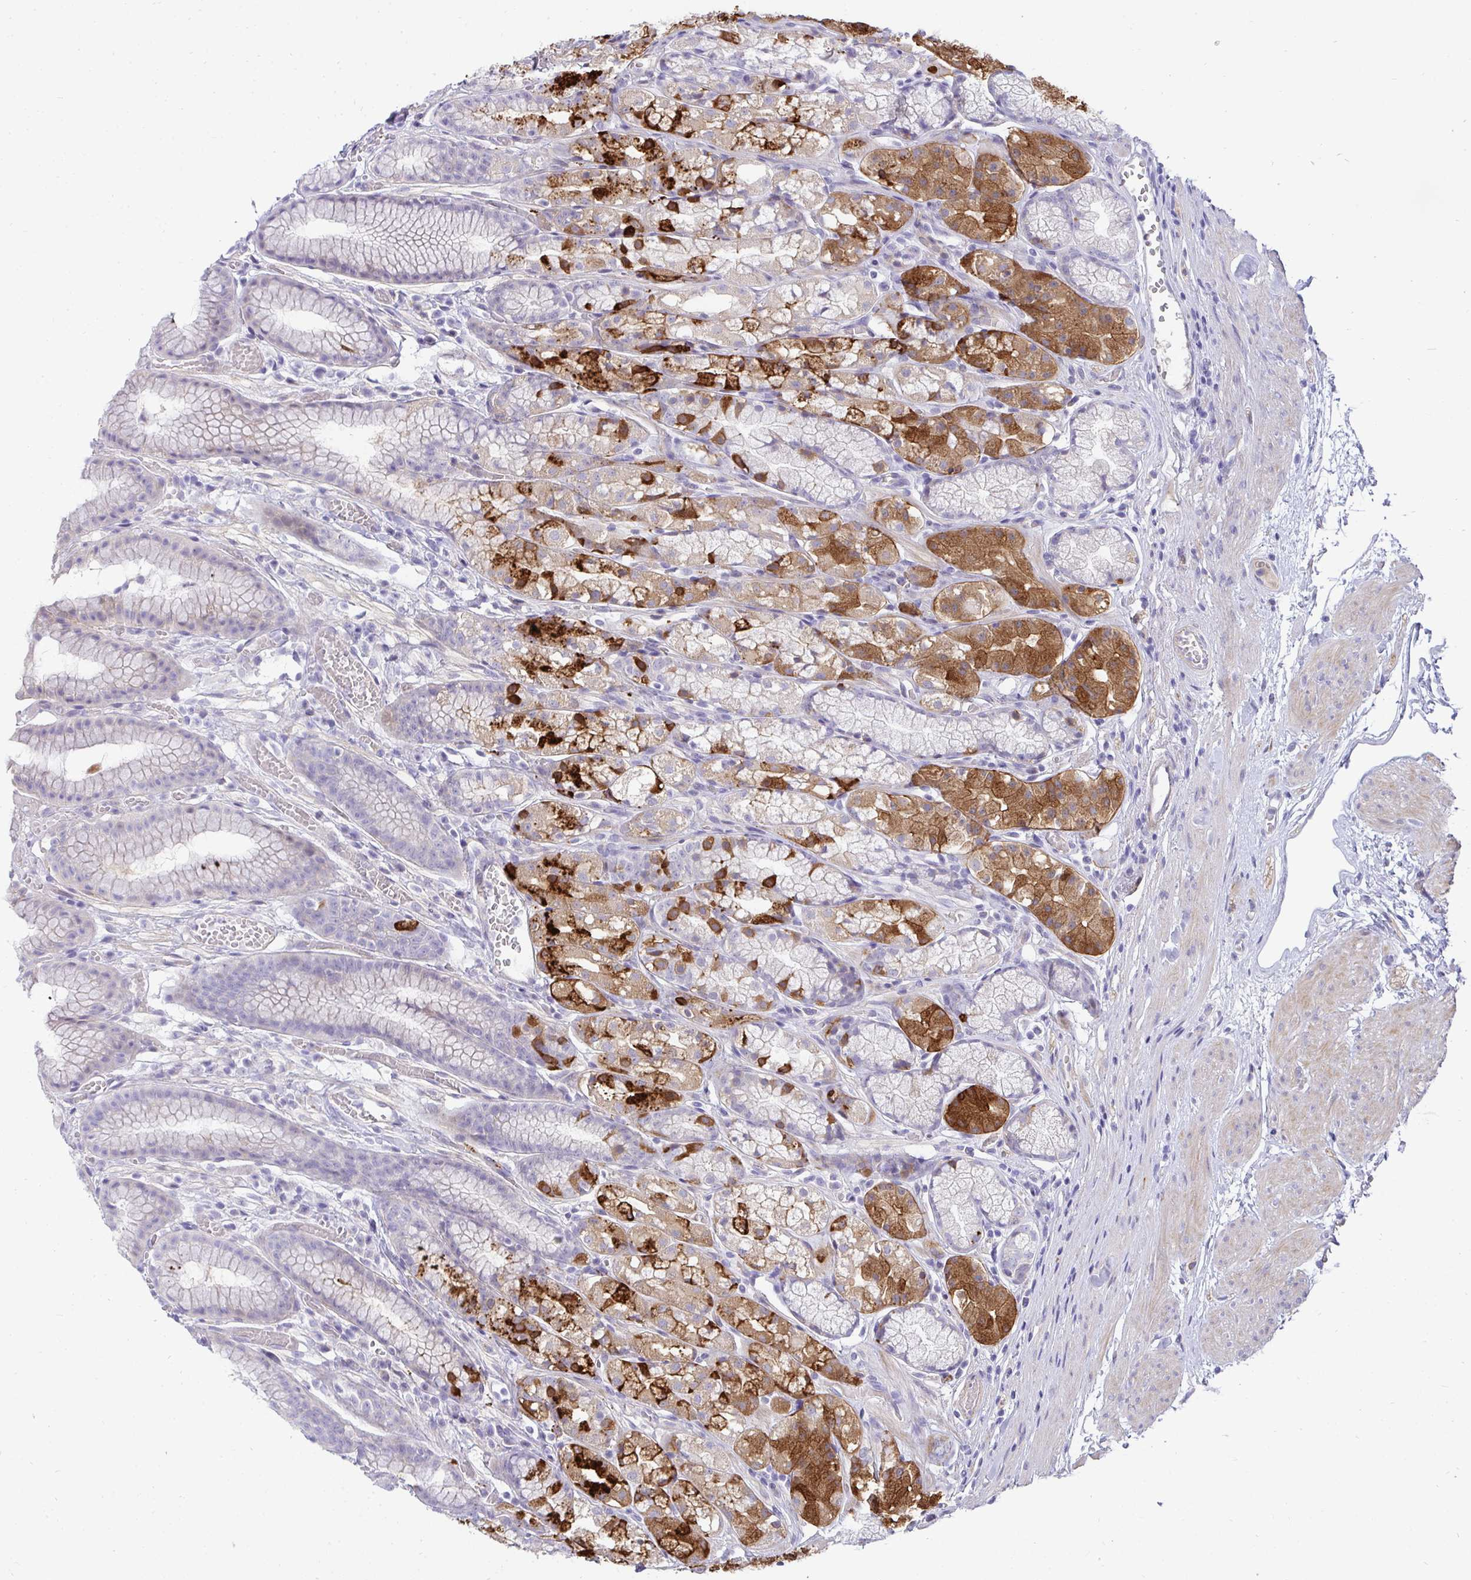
{"staining": {"intensity": "strong", "quantity": "<25%", "location": "cytoplasmic/membranous"}, "tissue": "stomach", "cell_type": "Glandular cells", "image_type": "normal", "snomed": [{"axis": "morphology", "description": "Normal tissue, NOS"}, {"axis": "topography", "description": "Smooth muscle"}, {"axis": "topography", "description": "Stomach"}], "caption": "A photomicrograph of stomach stained for a protein demonstrates strong cytoplasmic/membranous brown staining in glandular cells.", "gene": "AK5", "patient": {"sex": "male", "age": 70}}